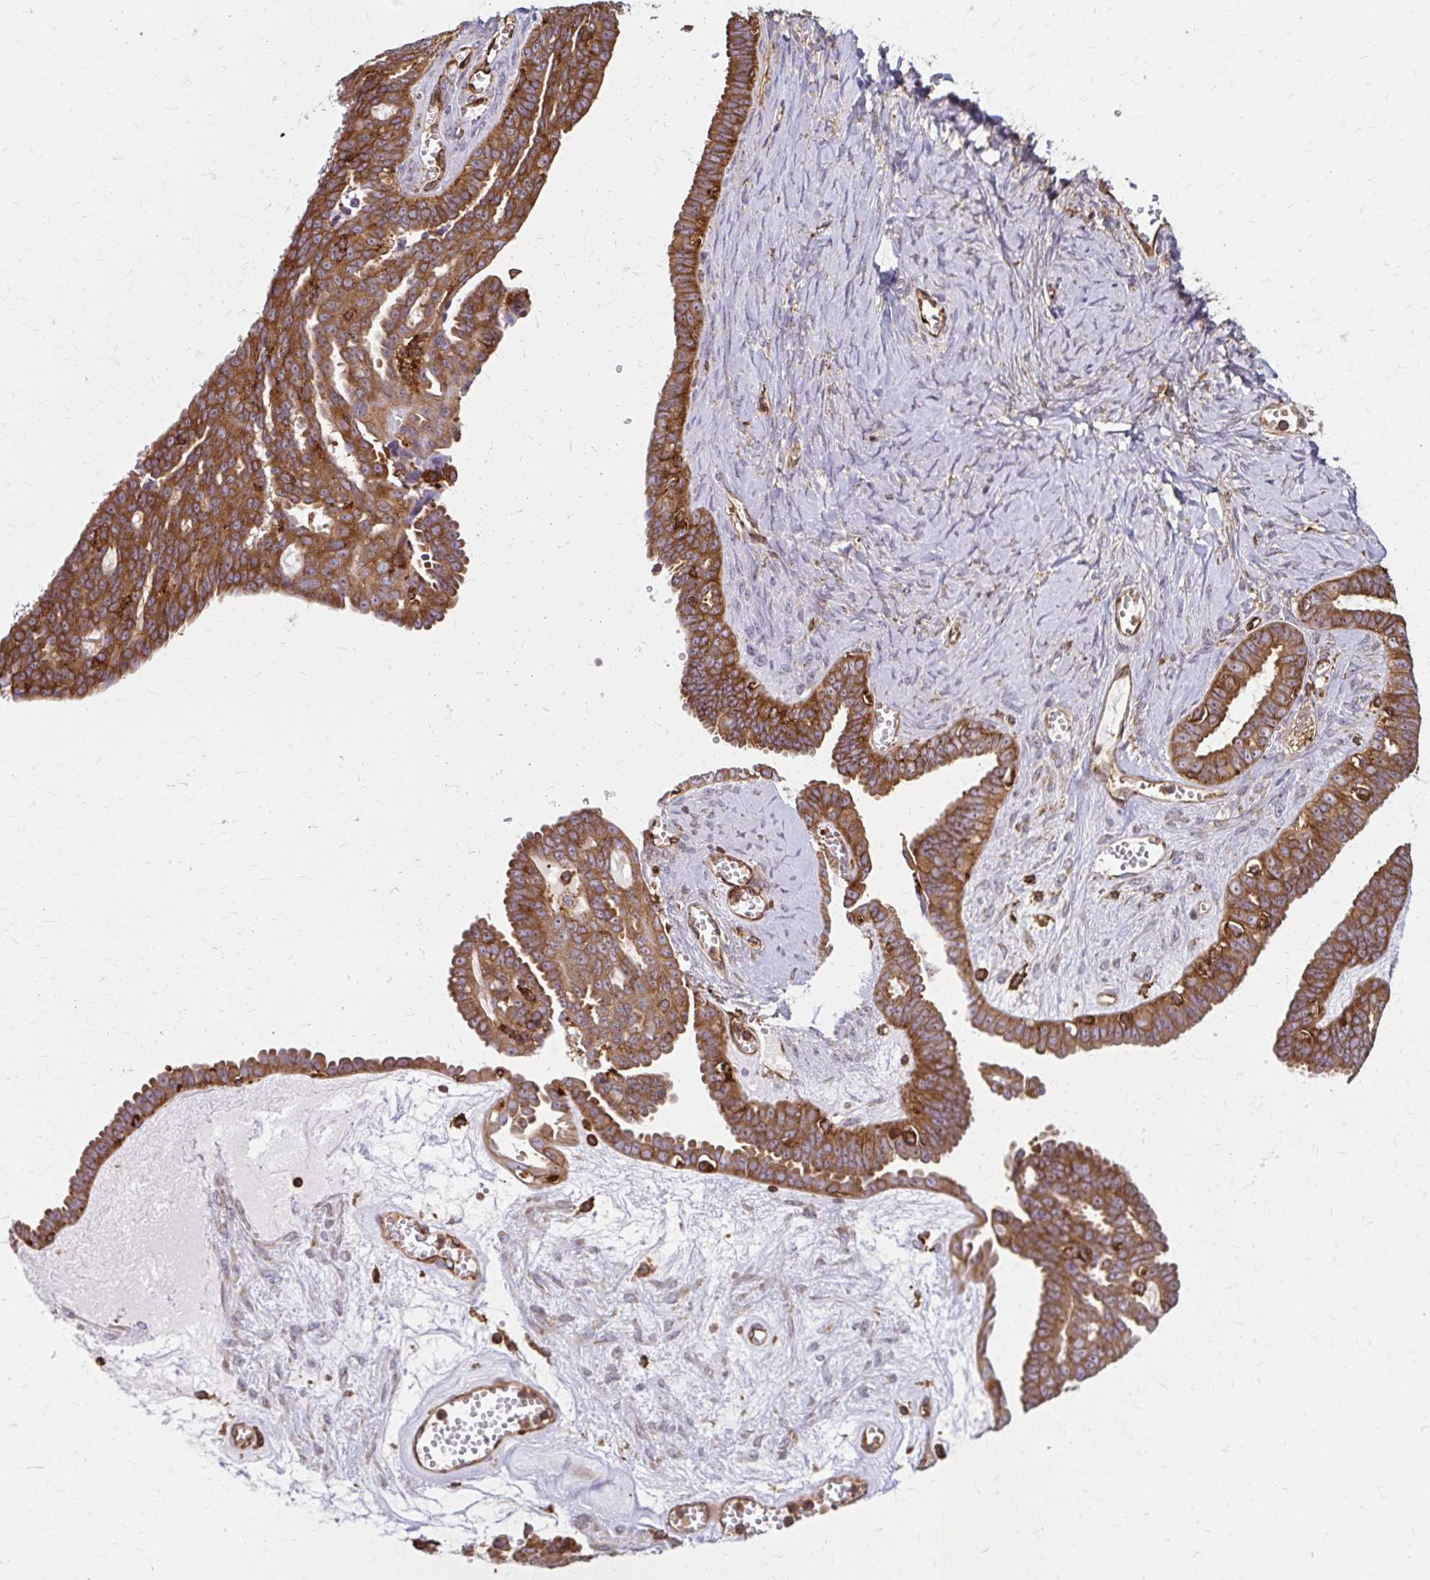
{"staining": {"intensity": "strong", "quantity": ">75%", "location": "cytoplasmic/membranous"}, "tissue": "ovarian cancer", "cell_type": "Tumor cells", "image_type": "cancer", "snomed": [{"axis": "morphology", "description": "Cystadenocarcinoma, serous, NOS"}, {"axis": "topography", "description": "Ovary"}], "caption": "Approximately >75% of tumor cells in human ovarian serous cystadenocarcinoma reveal strong cytoplasmic/membranous protein positivity as visualized by brown immunohistochemical staining.", "gene": "WASF2", "patient": {"sex": "female", "age": 71}}